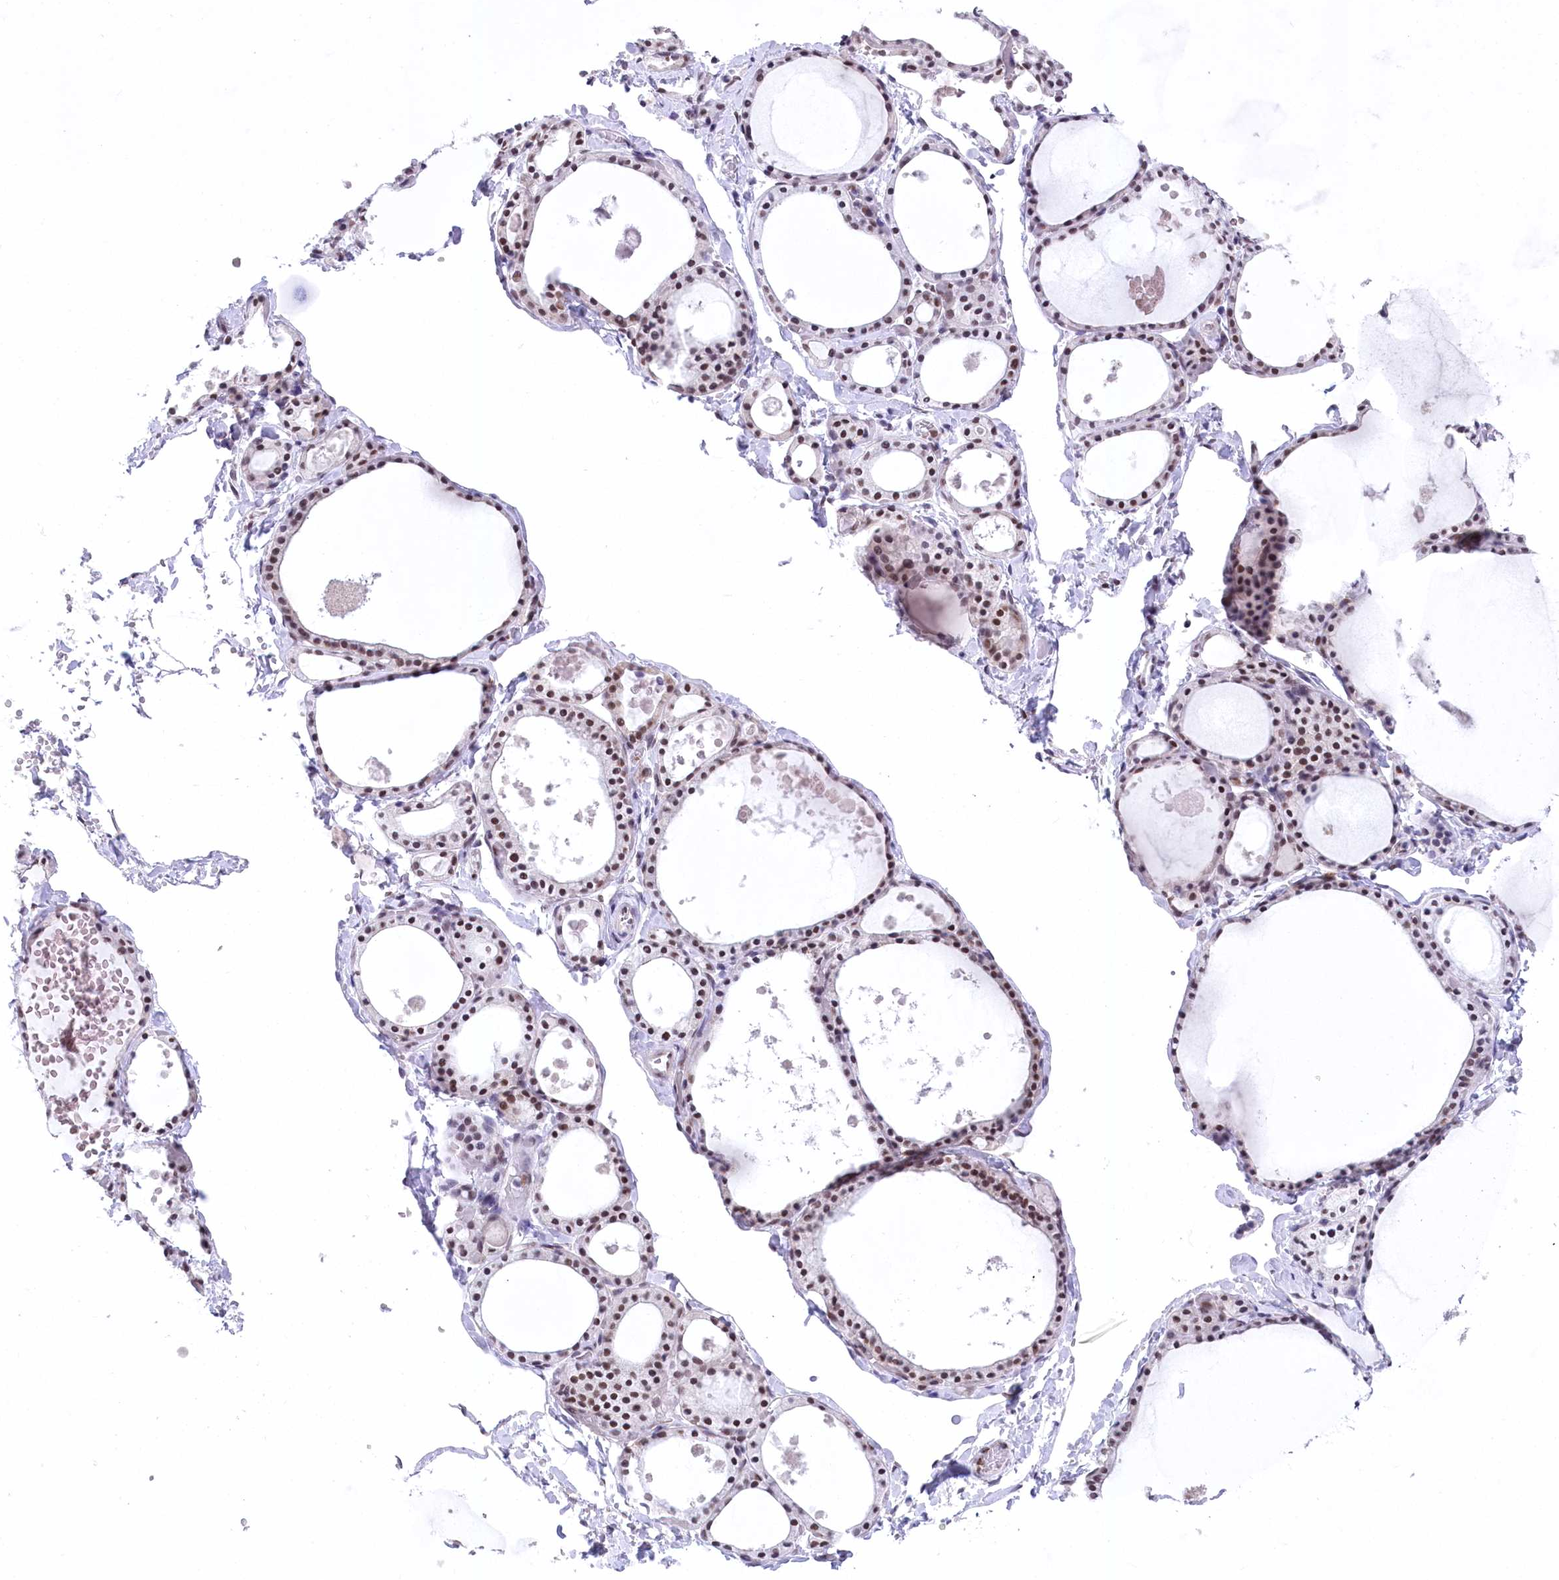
{"staining": {"intensity": "moderate", "quantity": "25%-75%", "location": "nuclear"}, "tissue": "thyroid gland", "cell_type": "Glandular cells", "image_type": "normal", "snomed": [{"axis": "morphology", "description": "Normal tissue, NOS"}, {"axis": "topography", "description": "Thyroid gland"}], "caption": "The micrograph displays immunohistochemical staining of unremarkable thyroid gland. There is moderate nuclear positivity is seen in about 25%-75% of glandular cells. The staining was performed using DAB (3,3'-diaminobenzidine) to visualize the protein expression in brown, while the nuclei were stained in blue with hematoxylin (Magnification: 20x).", "gene": "HNRNPA0", "patient": {"sex": "male", "age": 56}}